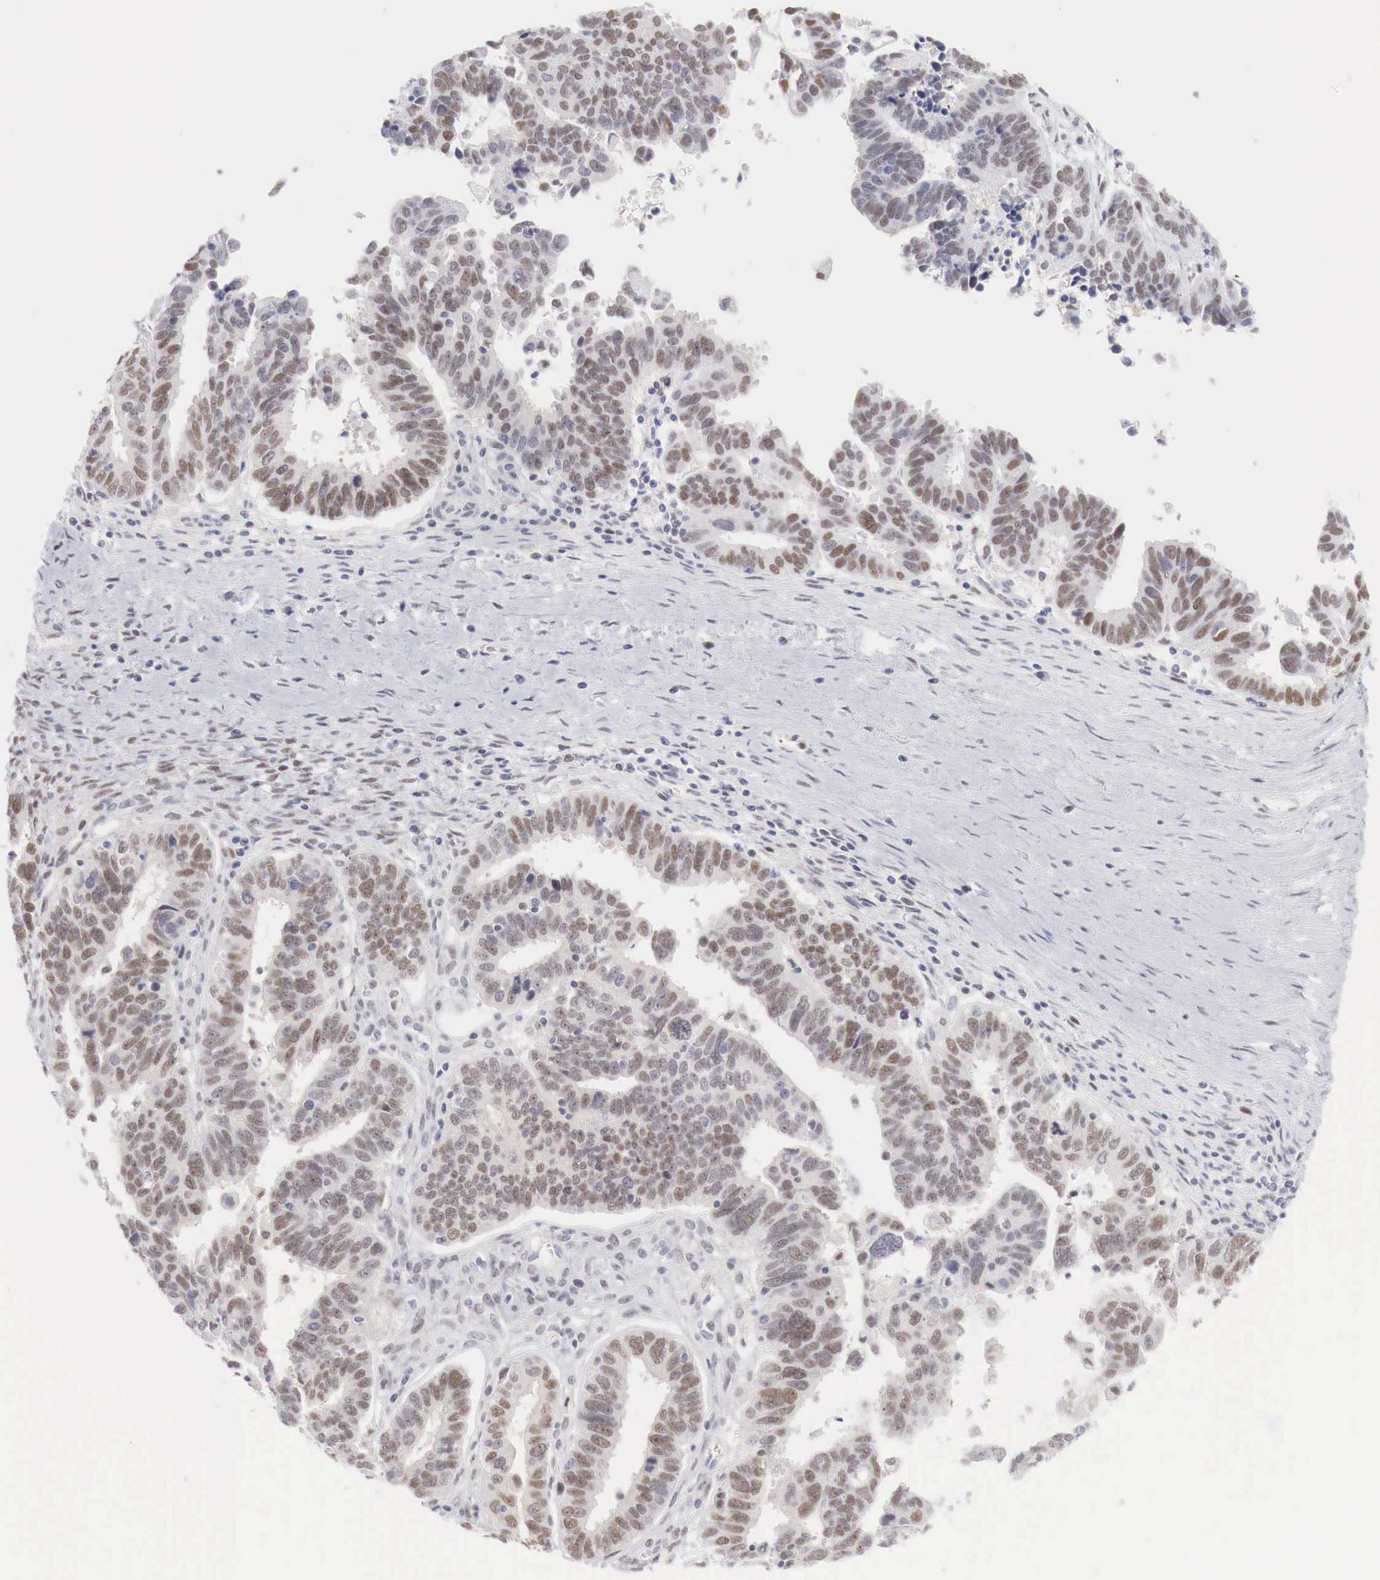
{"staining": {"intensity": "moderate", "quantity": ">75%", "location": "nuclear"}, "tissue": "ovarian cancer", "cell_type": "Tumor cells", "image_type": "cancer", "snomed": [{"axis": "morphology", "description": "Carcinoma, endometroid"}, {"axis": "morphology", "description": "Cystadenocarcinoma, serous, NOS"}, {"axis": "topography", "description": "Ovary"}], "caption": "Tumor cells reveal medium levels of moderate nuclear expression in approximately >75% of cells in ovarian cancer (endometroid carcinoma).", "gene": "FOXP2", "patient": {"sex": "female", "age": 45}}